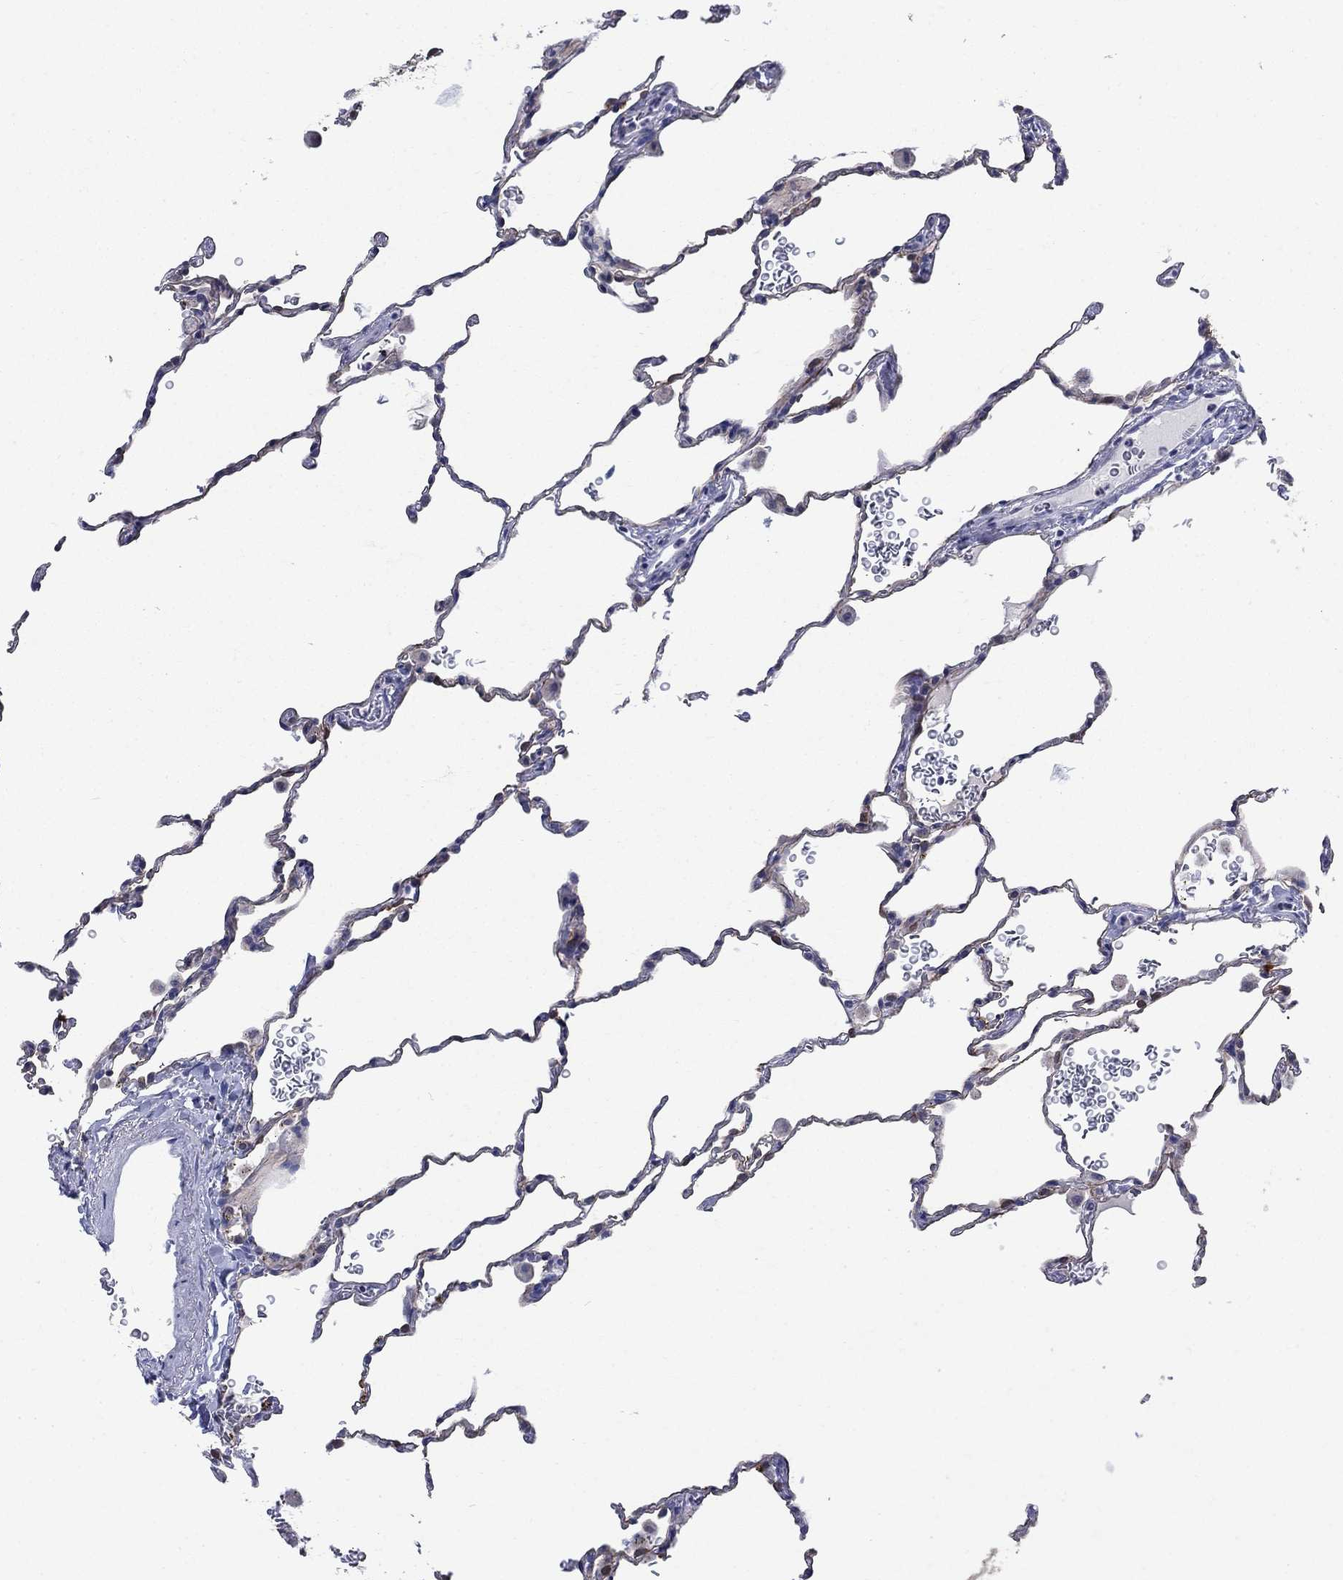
{"staining": {"intensity": "negative", "quantity": "none", "location": "none"}, "tissue": "lung", "cell_type": "Alveolar cells", "image_type": "normal", "snomed": [{"axis": "morphology", "description": "Normal tissue, NOS"}, {"axis": "morphology", "description": "Adenocarcinoma, metastatic, NOS"}, {"axis": "topography", "description": "Lung"}], "caption": "An immunohistochemistry image of normal lung is shown. There is no staining in alveolar cells of lung. The staining was performed using DAB to visualize the protein expression in brown, while the nuclei were stained in blue with hematoxylin (Magnification: 20x).", "gene": "SULT2B1", "patient": {"sex": "male", "age": 45}}